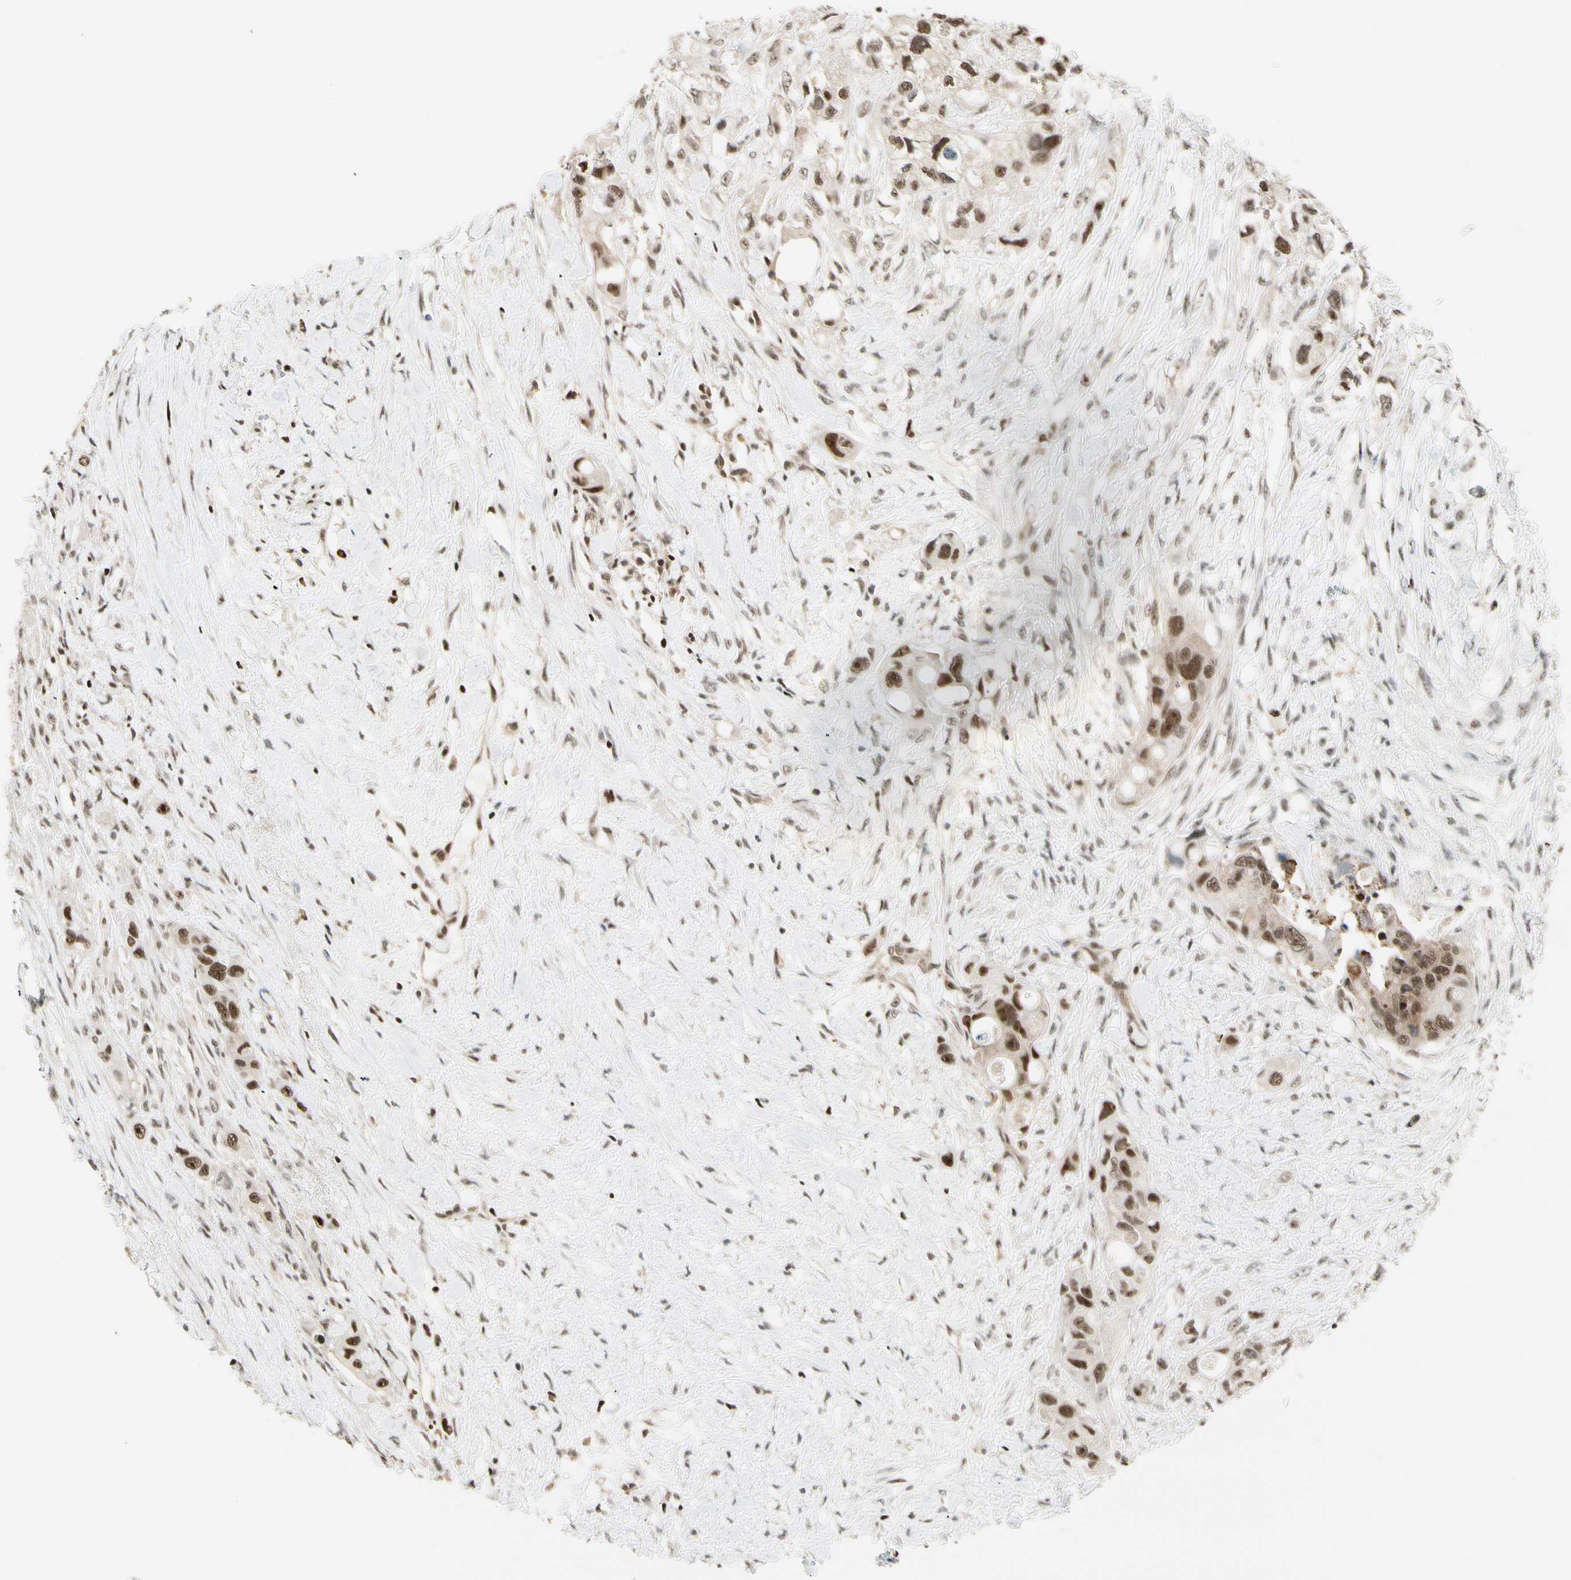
{"staining": {"intensity": "strong", "quantity": ">75%", "location": "nuclear"}, "tissue": "colorectal cancer", "cell_type": "Tumor cells", "image_type": "cancer", "snomed": [{"axis": "morphology", "description": "Adenocarcinoma, NOS"}, {"axis": "topography", "description": "Colon"}], "caption": "Protein expression analysis of adenocarcinoma (colorectal) reveals strong nuclear staining in about >75% of tumor cells.", "gene": "DAXX", "patient": {"sex": "female", "age": 57}}